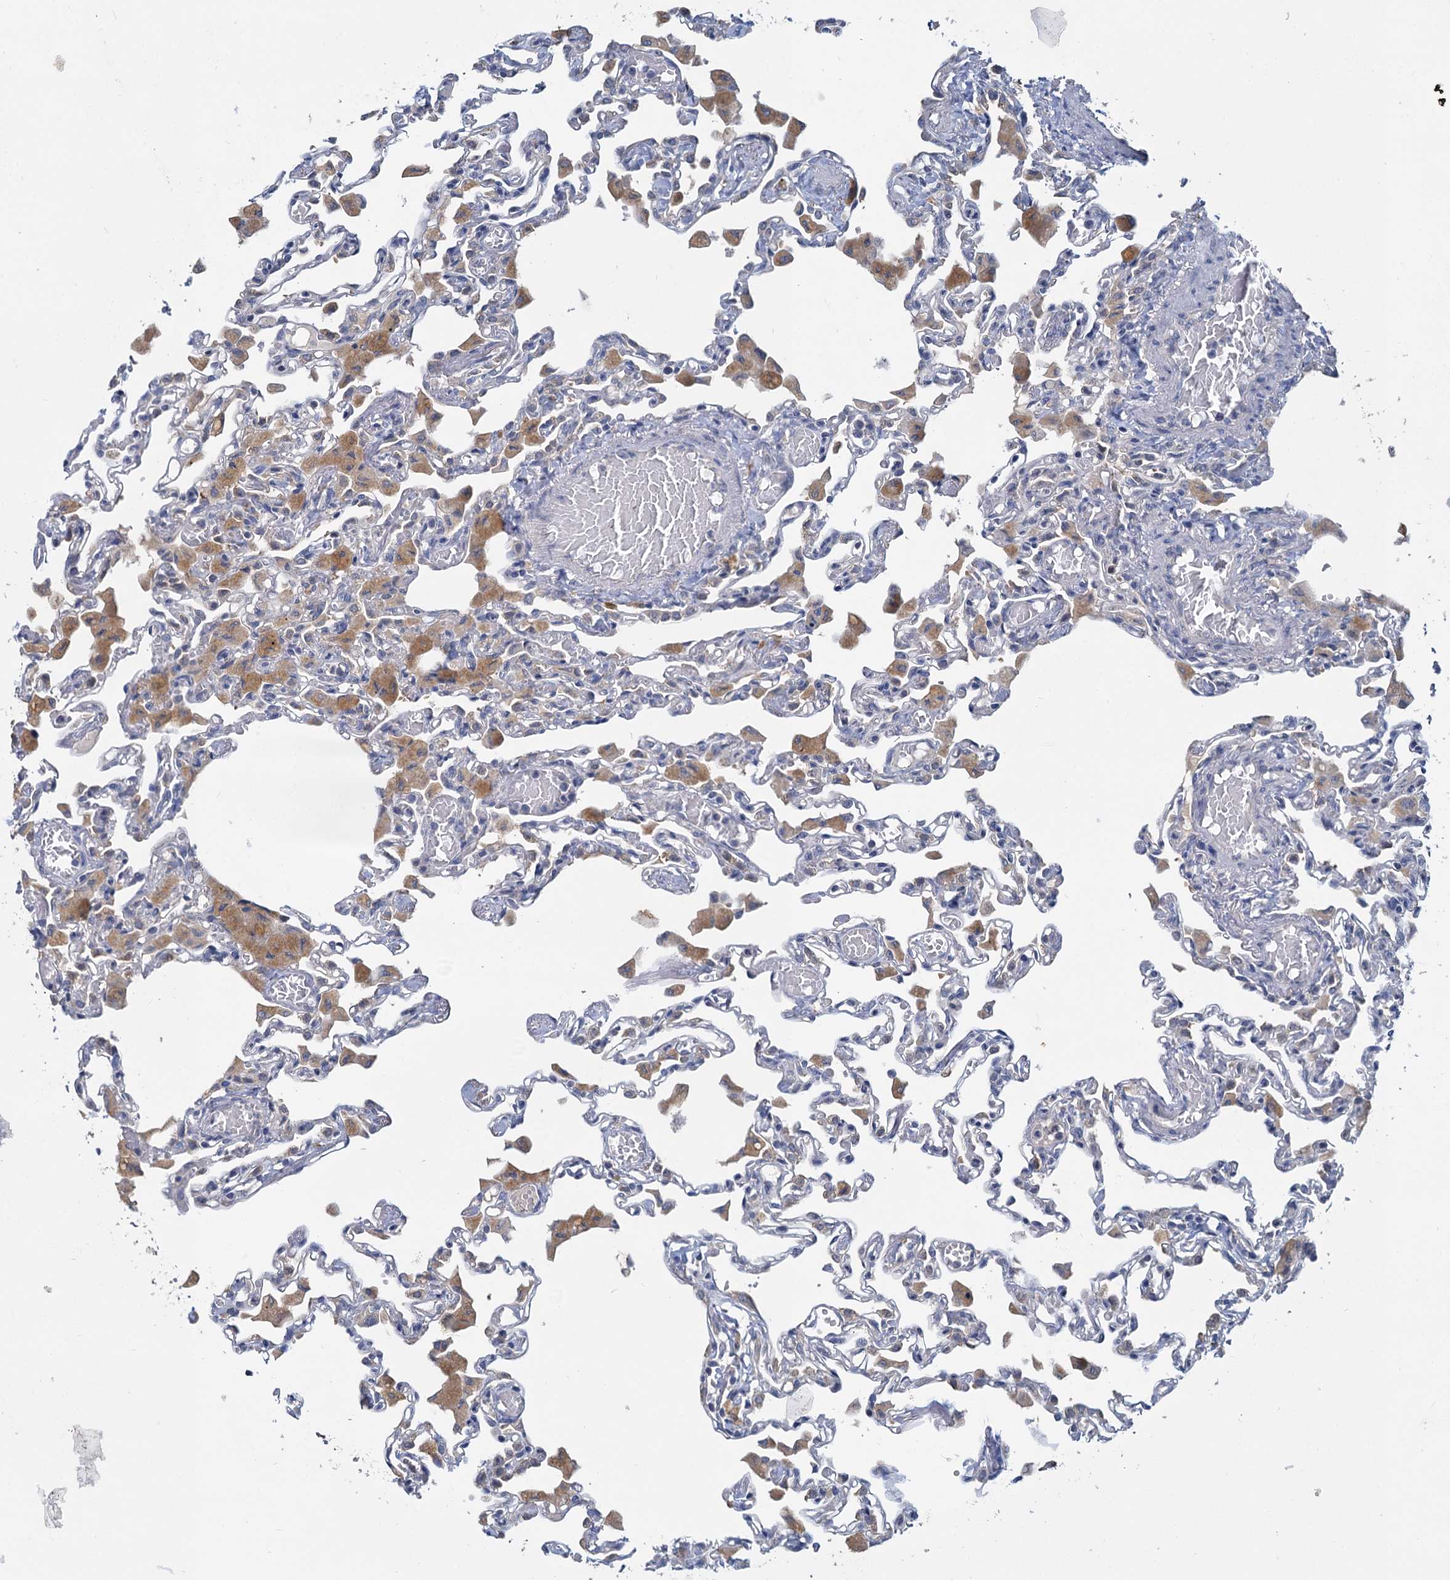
{"staining": {"intensity": "negative", "quantity": "none", "location": "none"}, "tissue": "lung", "cell_type": "Alveolar cells", "image_type": "normal", "snomed": [{"axis": "morphology", "description": "Normal tissue, NOS"}, {"axis": "topography", "description": "Bronchus"}, {"axis": "topography", "description": "Lung"}], "caption": "This is a histopathology image of immunohistochemistry (IHC) staining of benign lung, which shows no staining in alveolar cells. (Immunohistochemistry (ihc), brightfield microscopy, high magnification).", "gene": "ANKRD42", "patient": {"sex": "female", "age": 49}}